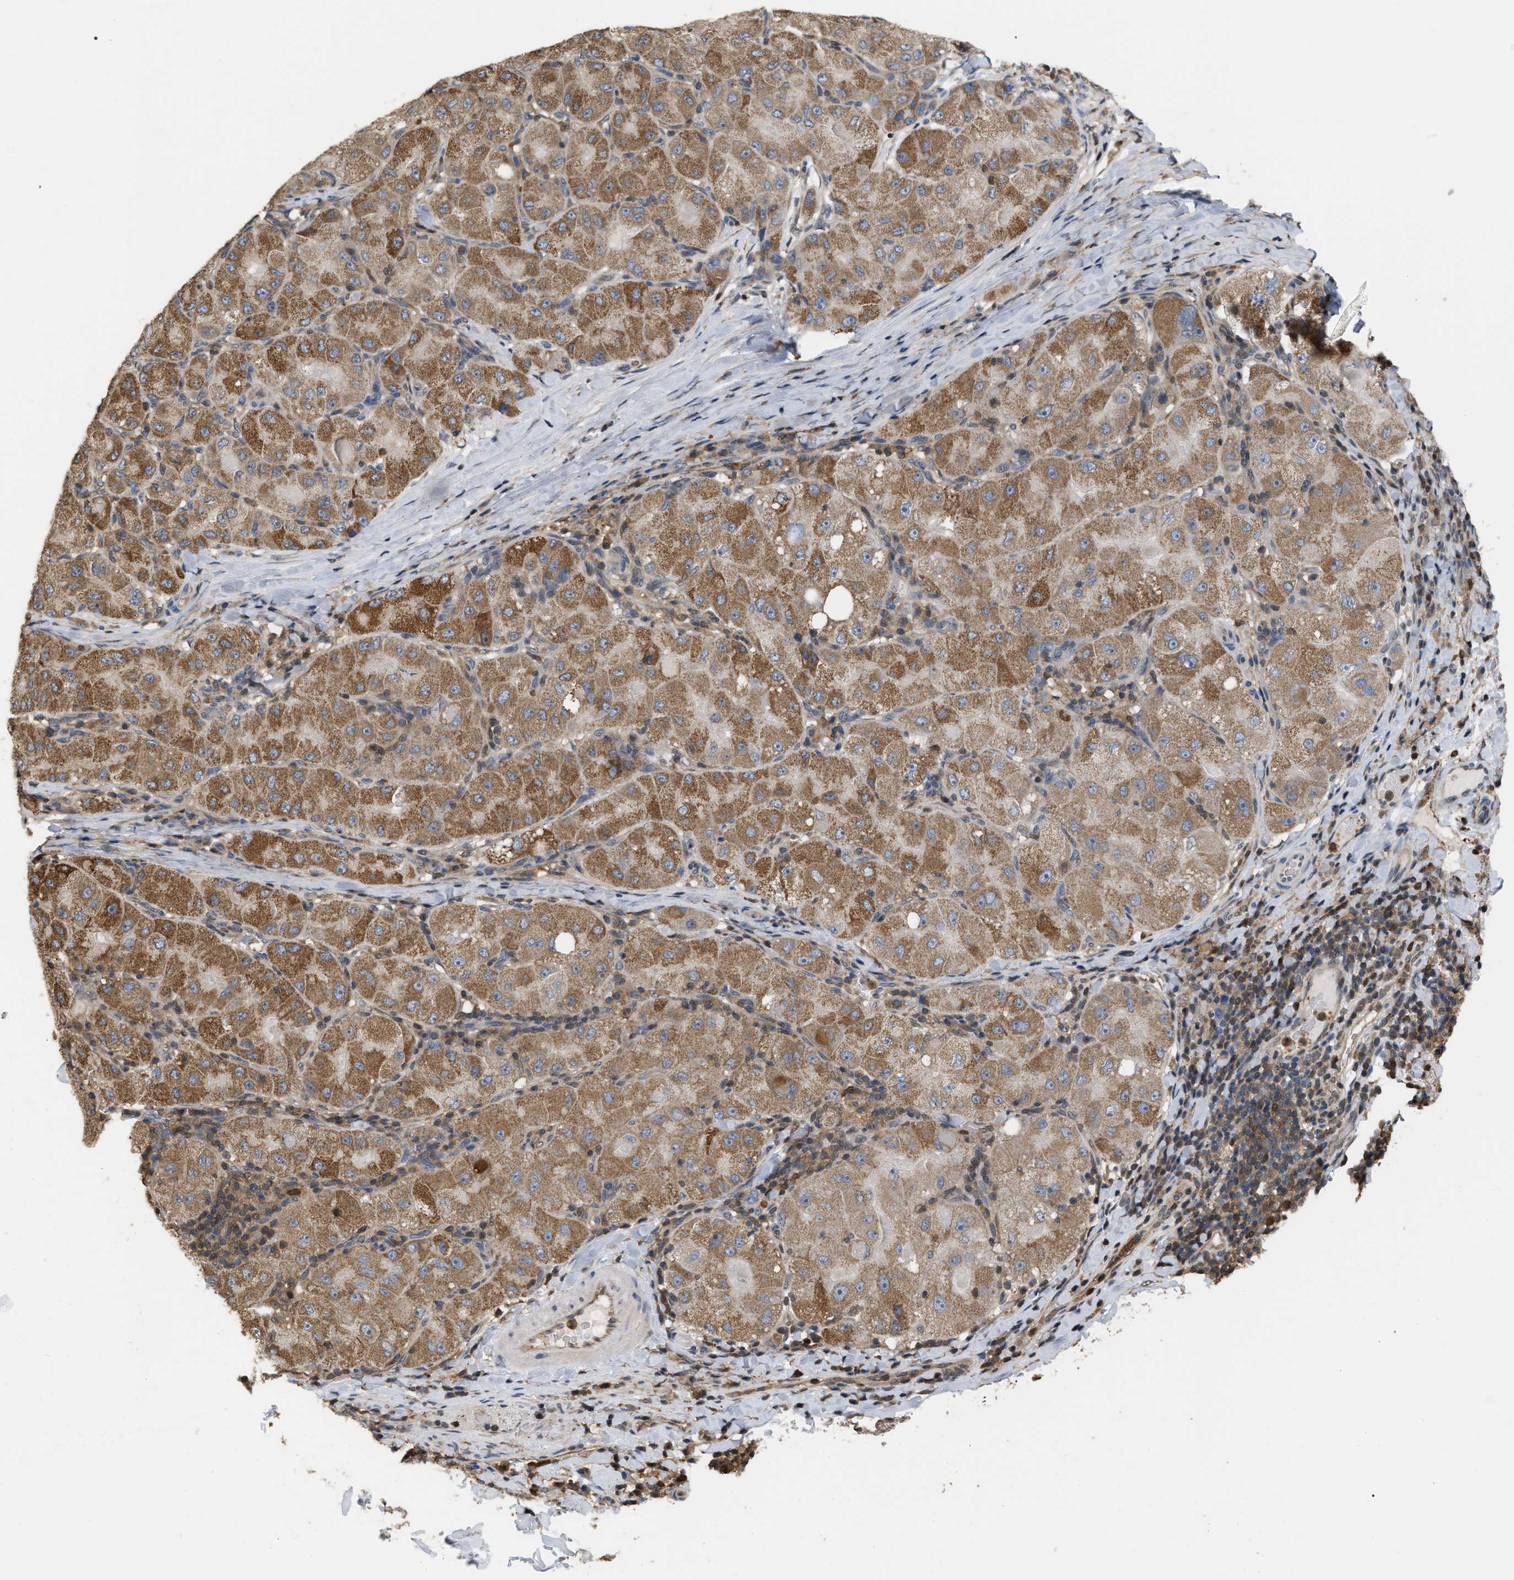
{"staining": {"intensity": "moderate", "quantity": ">75%", "location": "cytoplasmic/membranous"}, "tissue": "liver cancer", "cell_type": "Tumor cells", "image_type": "cancer", "snomed": [{"axis": "morphology", "description": "Carcinoma, Hepatocellular, NOS"}, {"axis": "topography", "description": "Liver"}], "caption": "DAB immunohistochemical staining of liver hepatocellular carcinoma displays moderate cytoplasmic/membranous protein expression in approximately >75% of tumor cells. The staining was performed using DAB, with brown indicating positive protein expression. Nuclei are stained blue with hematoxylin.", "gene": "MTPN", "patient": {"sex": "male", "age": 80}}